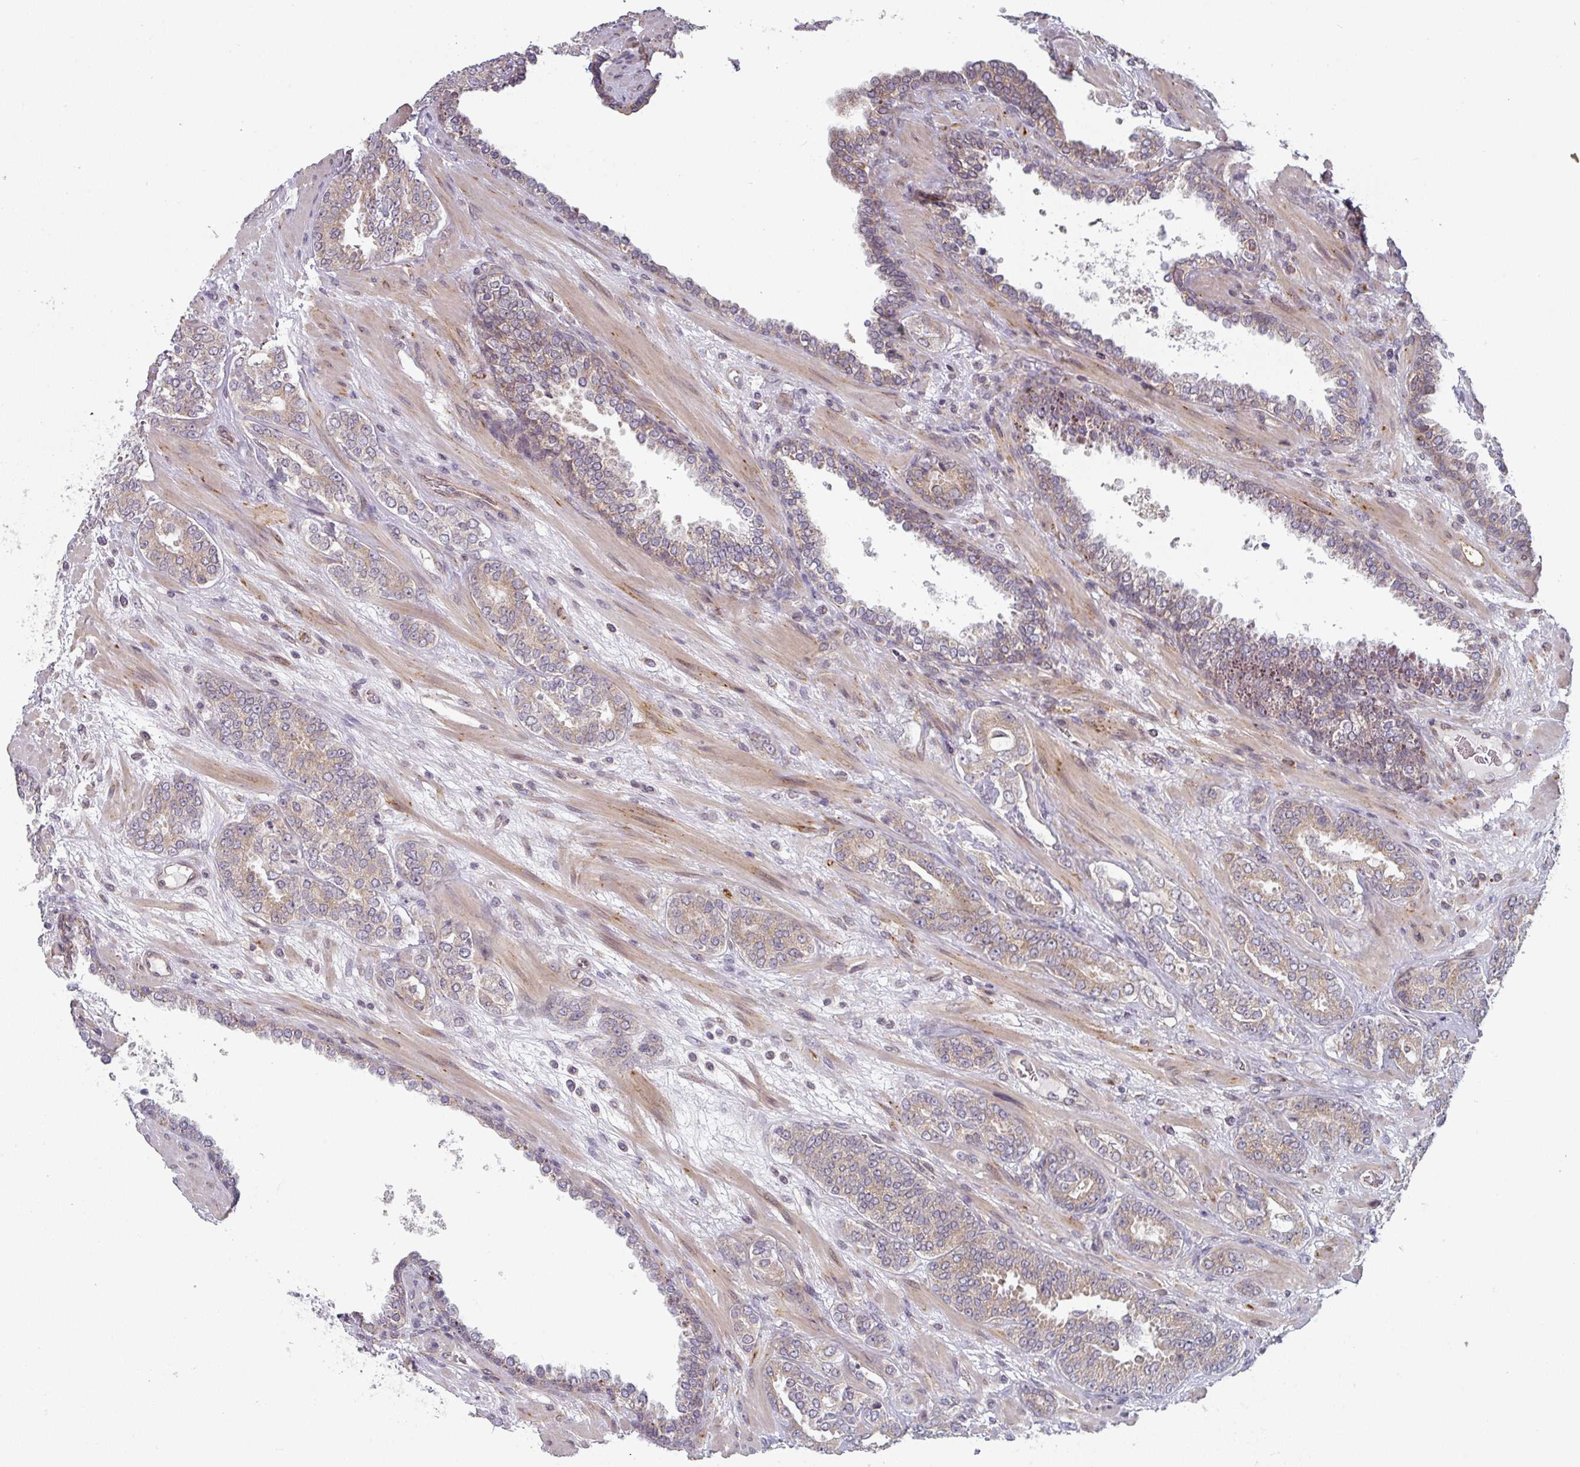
{"staining": {"intensity": "weak", "quantity": "25%-75%", "location": "cytoplasmic/membranous"}, "tissue": "prostate cancer", "cell_type": "Tumor cells", "image_type": "cancer", "snomed": [{"axis": "morphology", "description": "Adenocarcinoma, High grade"}, {"axis": "topography", "description": "Prostate"}], "caption": "Prostate cancer (adenocarcinoma (high-grade)) stained with a brown dye shows weak cytoplasmic/membranous positive expression in approximately 25%-75% of tumor cells.", "gene": "TAPT1", "patient": {"sex": "male", "age": 71}}